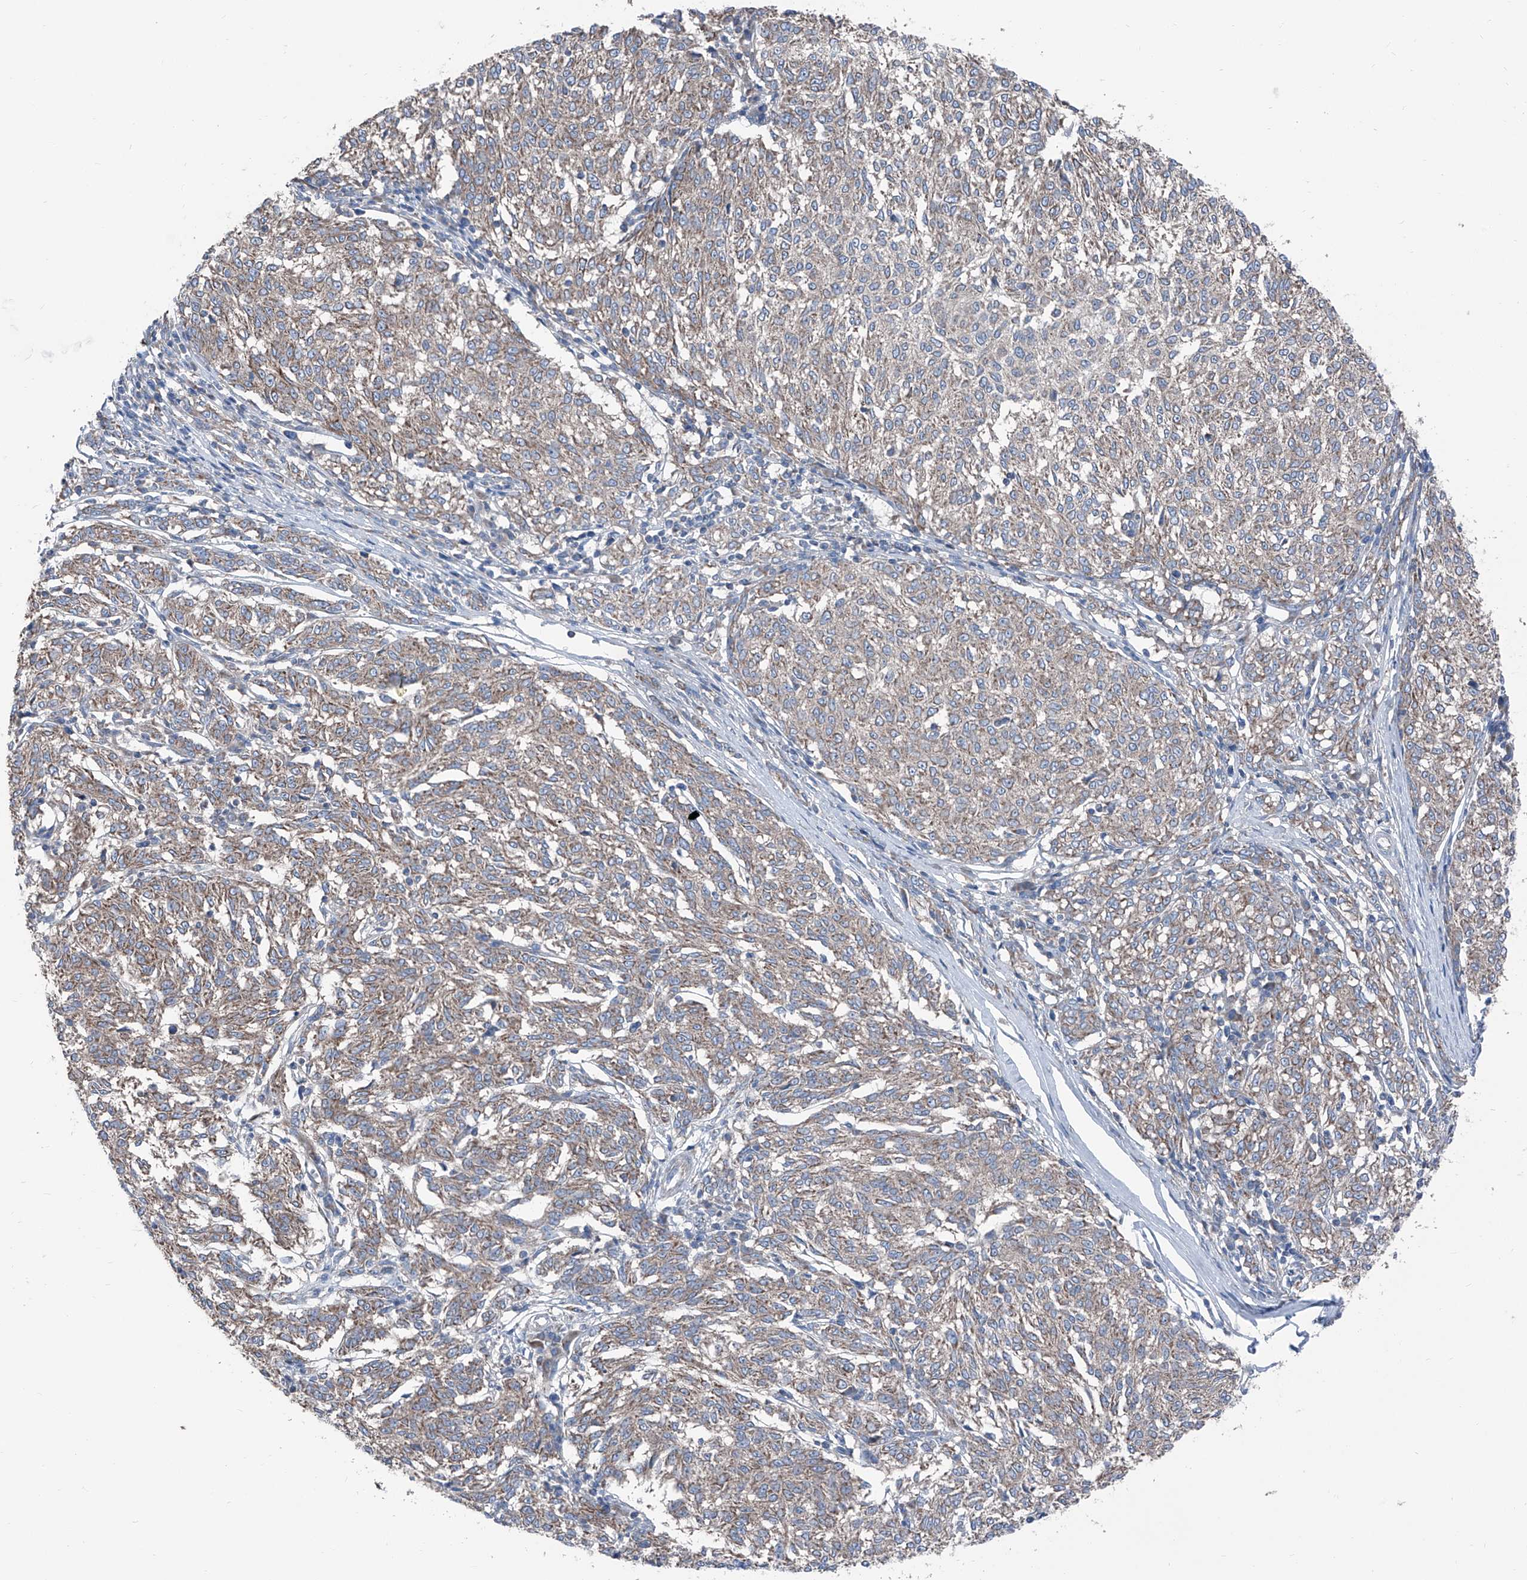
{"staining": {"intensity": "weak", "quantity": "25%-75%", "location": "cytoplasmic/membranous"}, "tissue": "melanoma", "cell_type": "Tumor cells", "image_type": "cancer", "snomed": [{"axis": "morphology", "description": "Malignant melanoma, NOS"}, {"axis": "topography", "description": "Skin"}], "caption": "Weak cytoplasmic/membranous positivity is appreciated in approximately 25%-75% of tumor cells in melanoma.", "gene": "GPAT3", "patient": {"sex": "female", "age": 72}}